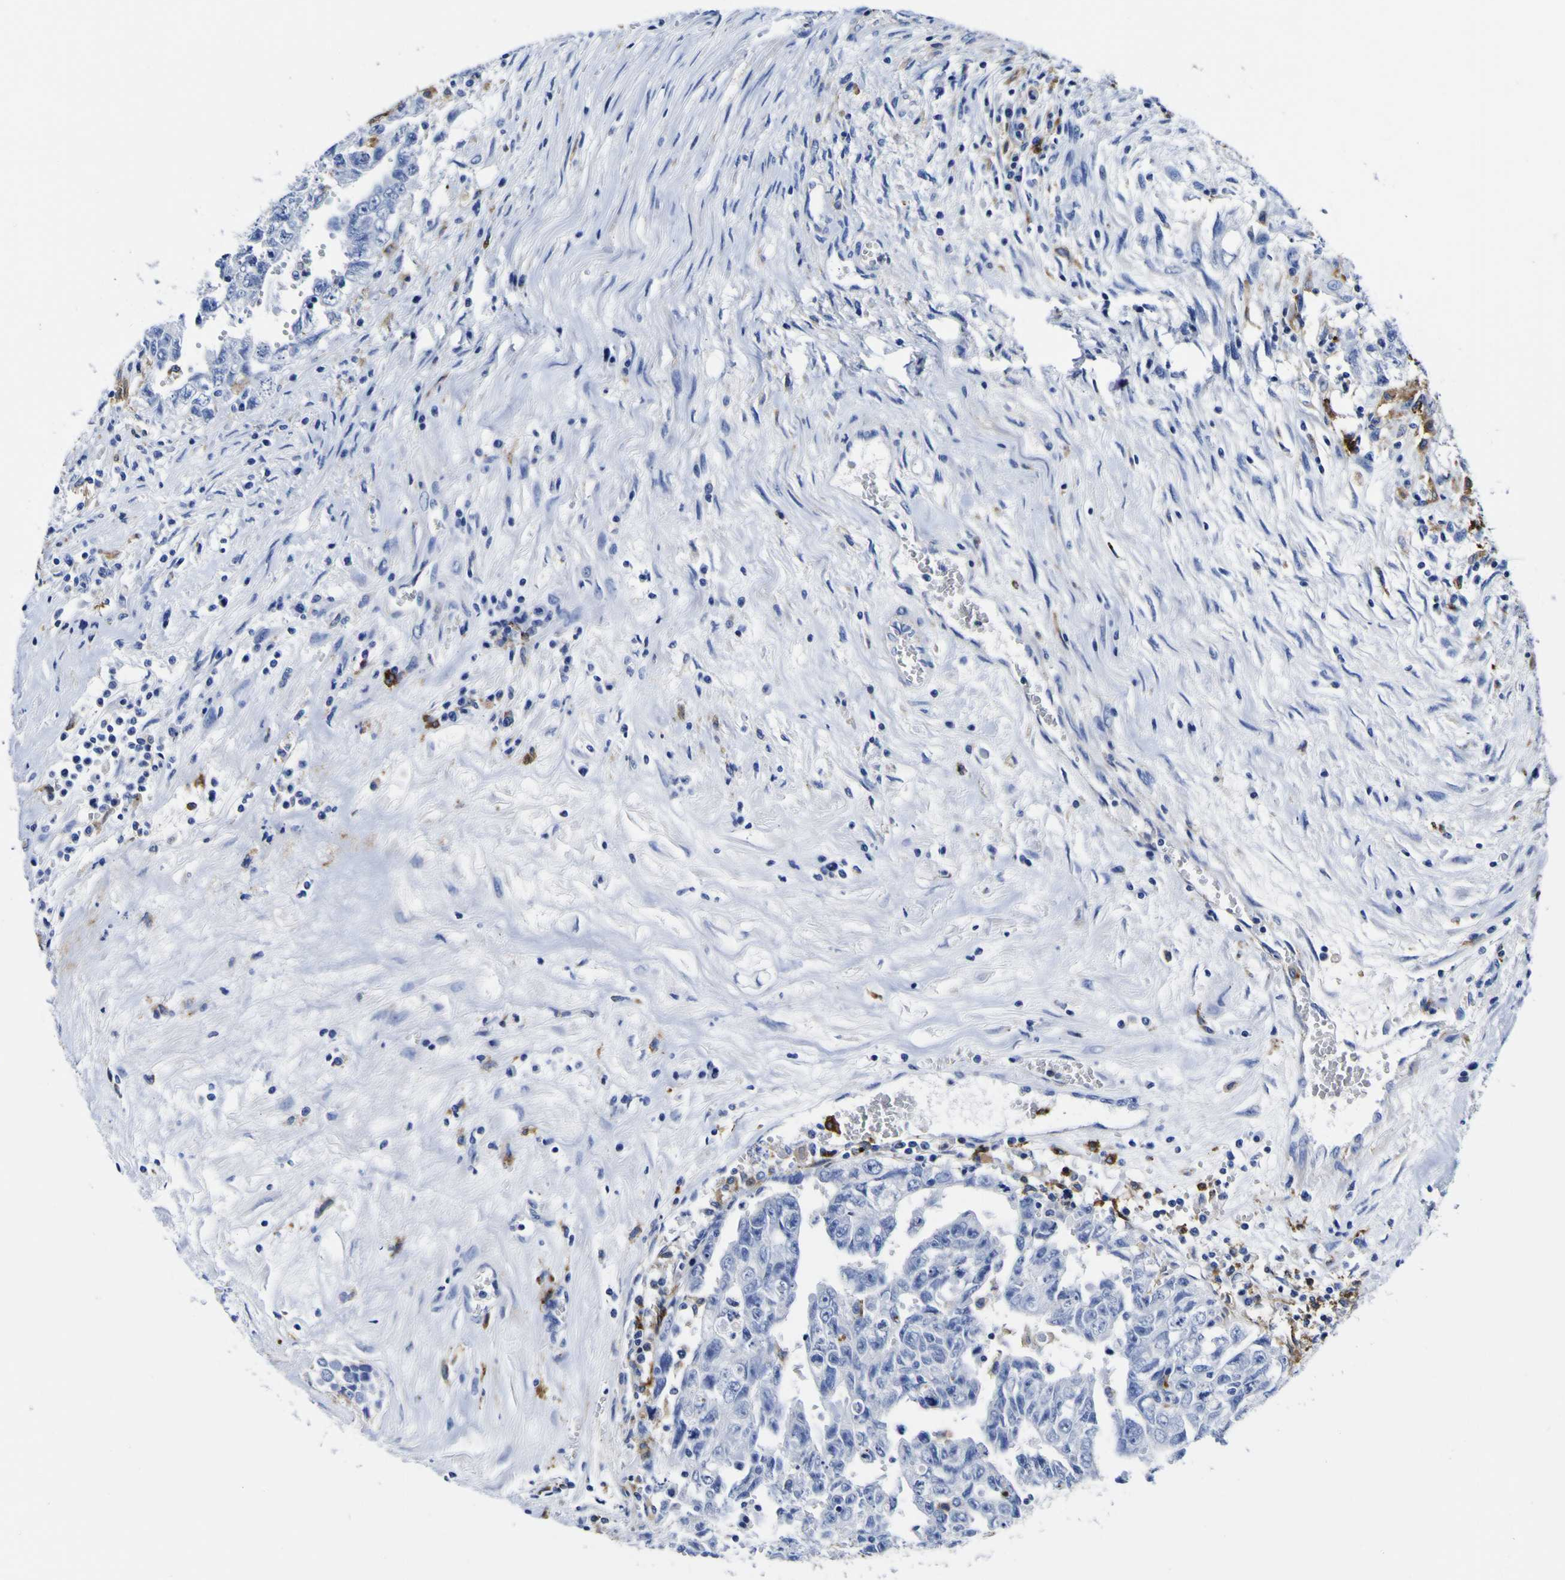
{"staining": {"intensity": "negative", "quantity": "none", "location": "none"}, "tissue": "testis cancer", "cell_type": "Tumor cells", "image_type": "cancer", "snomed": [{"axis": "morphology", "description": "Carcinoma, Embryonal, NOS"}, {"axis": "topography", "description": "Testis"}], "caption": "Tumor cells show no significant protein positivity in embryonal carcinoma (testis). (DAB (3,3'-diaminobenzidine) IHC with hematoxylin counter stain).", "gene": "HLA-DQA1", "patient": {"sex": "male", "age": 28}}